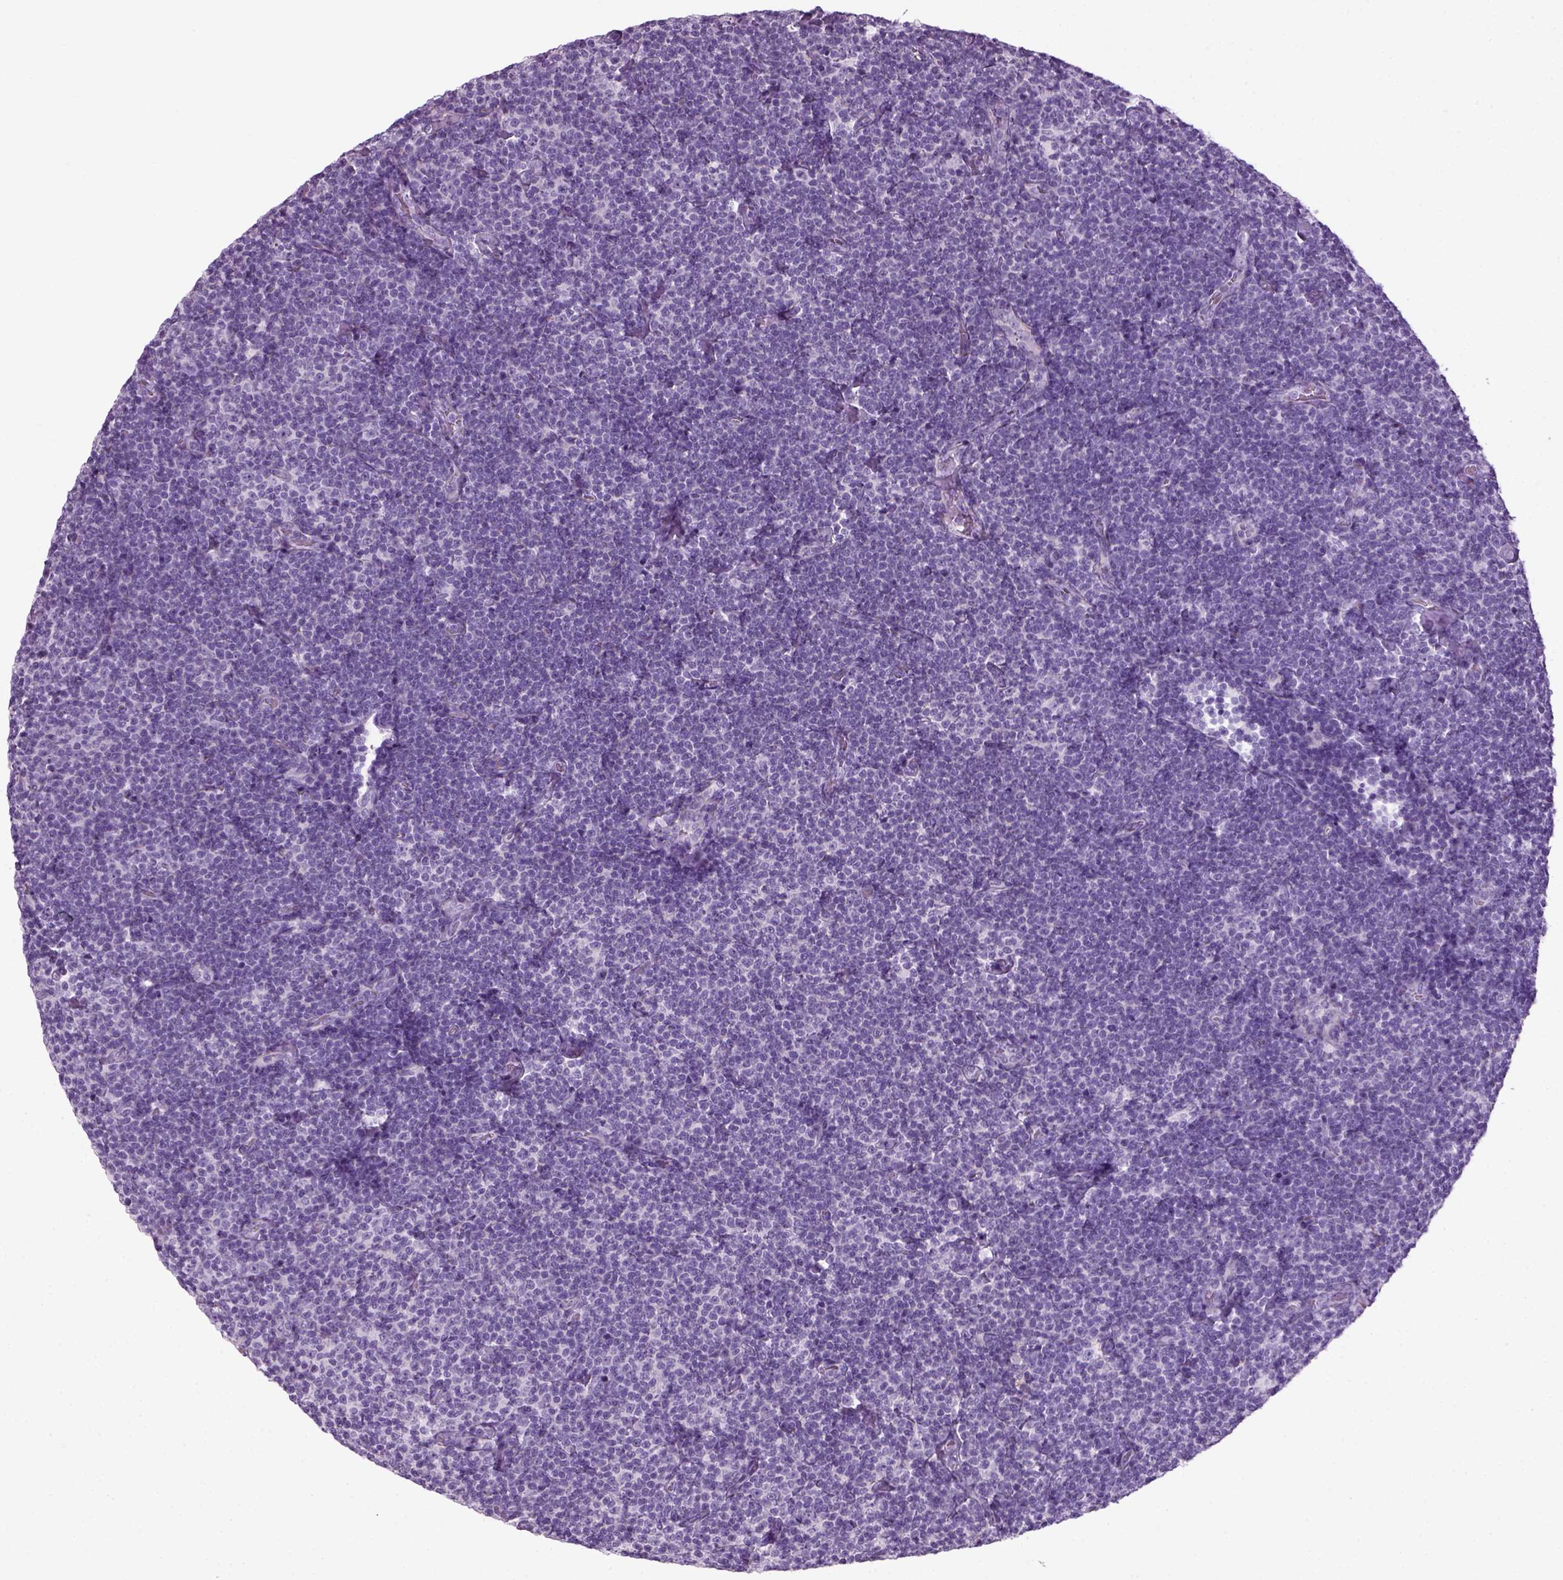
{"staining": {"intensity": "negative", "quantity": "none", "location": "none"}, "tissue": "lymphoma", "cell_type": "Tumor cells", "image_type": "cancer", "snomed": [{"axis": "morphology", "description": "Malignant lymphoma, non-Hodgkin's type, Low grade"}, {"axis": "topography", "description": "Lymph node"}], "caption": "A high-resolution photomicrograph shows immunohistochemistry staining of malignant lymphoma, non-Hodgkin's type (low-grade), which displays no significant positivity in tumor cells. Nuclei are stained in blue.", "gene": "FAM161A", "patient": {"sex": "male", "age": 81}}